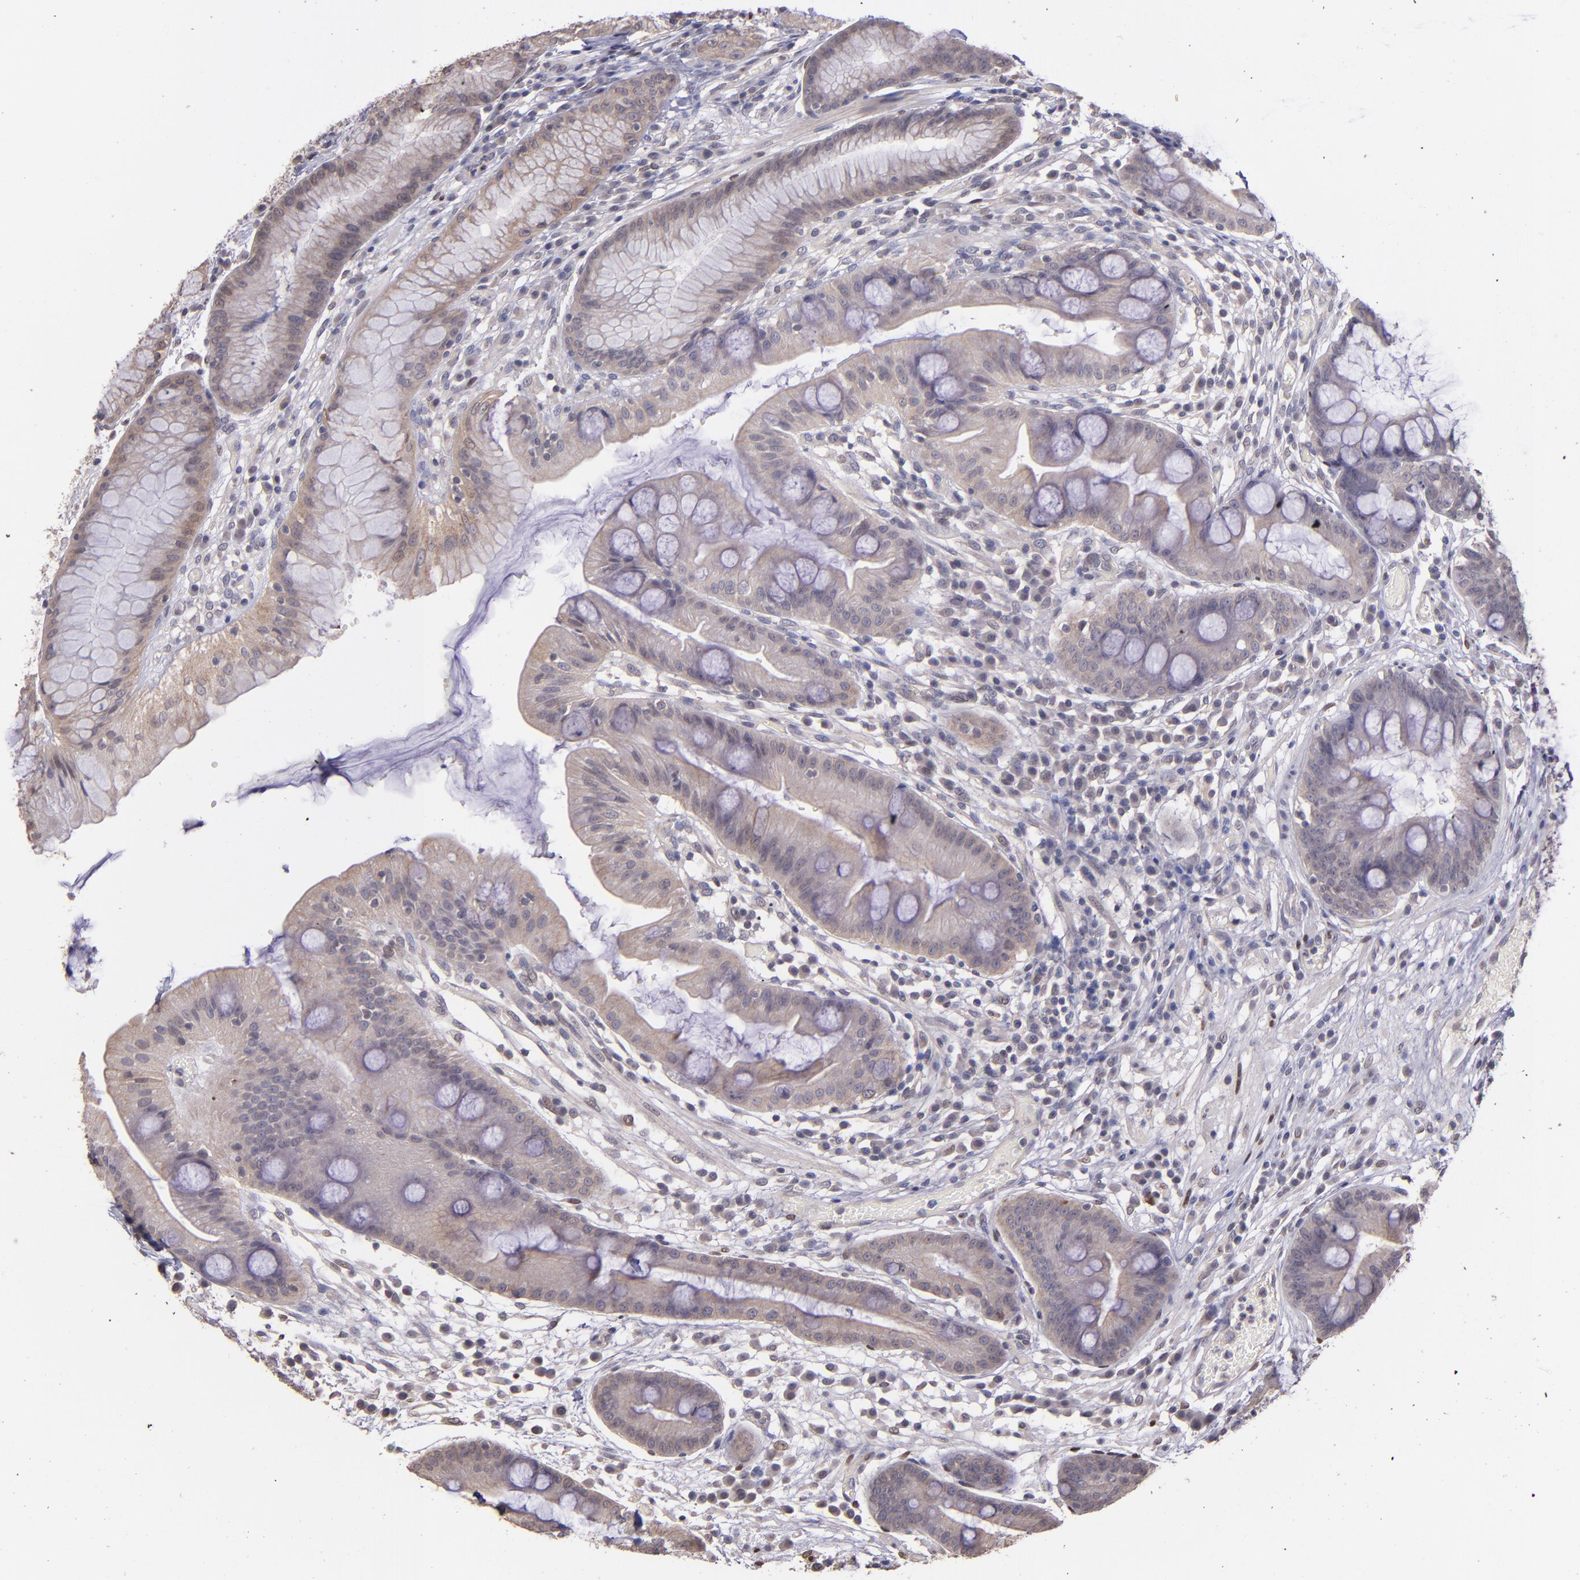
{"staining": {"intensity": "weak", "quantity": ">75%", "location": "cytoplasmic/membranous"}, "tissue": "stomach", "cell_type": "Glandular cells", "image_type": "normal", "snomed": [{"axis": "morphology", "description": "Normal tissue, NOS"}, {"axis": "morphology", "description": "Inflammation, NOS"}, {"axis": "topography", "description": "Stomach, lower"}], "caption": "Immunohistochemical staining of unremarkable stomach demonstrates weak cytoplasmic/membranous protein expression in about >75% of glandular cells. (DAB (3,3'-diaminobenzidine) = brown stain, brightfield microscopy at high magnification).", "gene": "NUP62CL", "patient": {"sex": "male", "age": 59}}